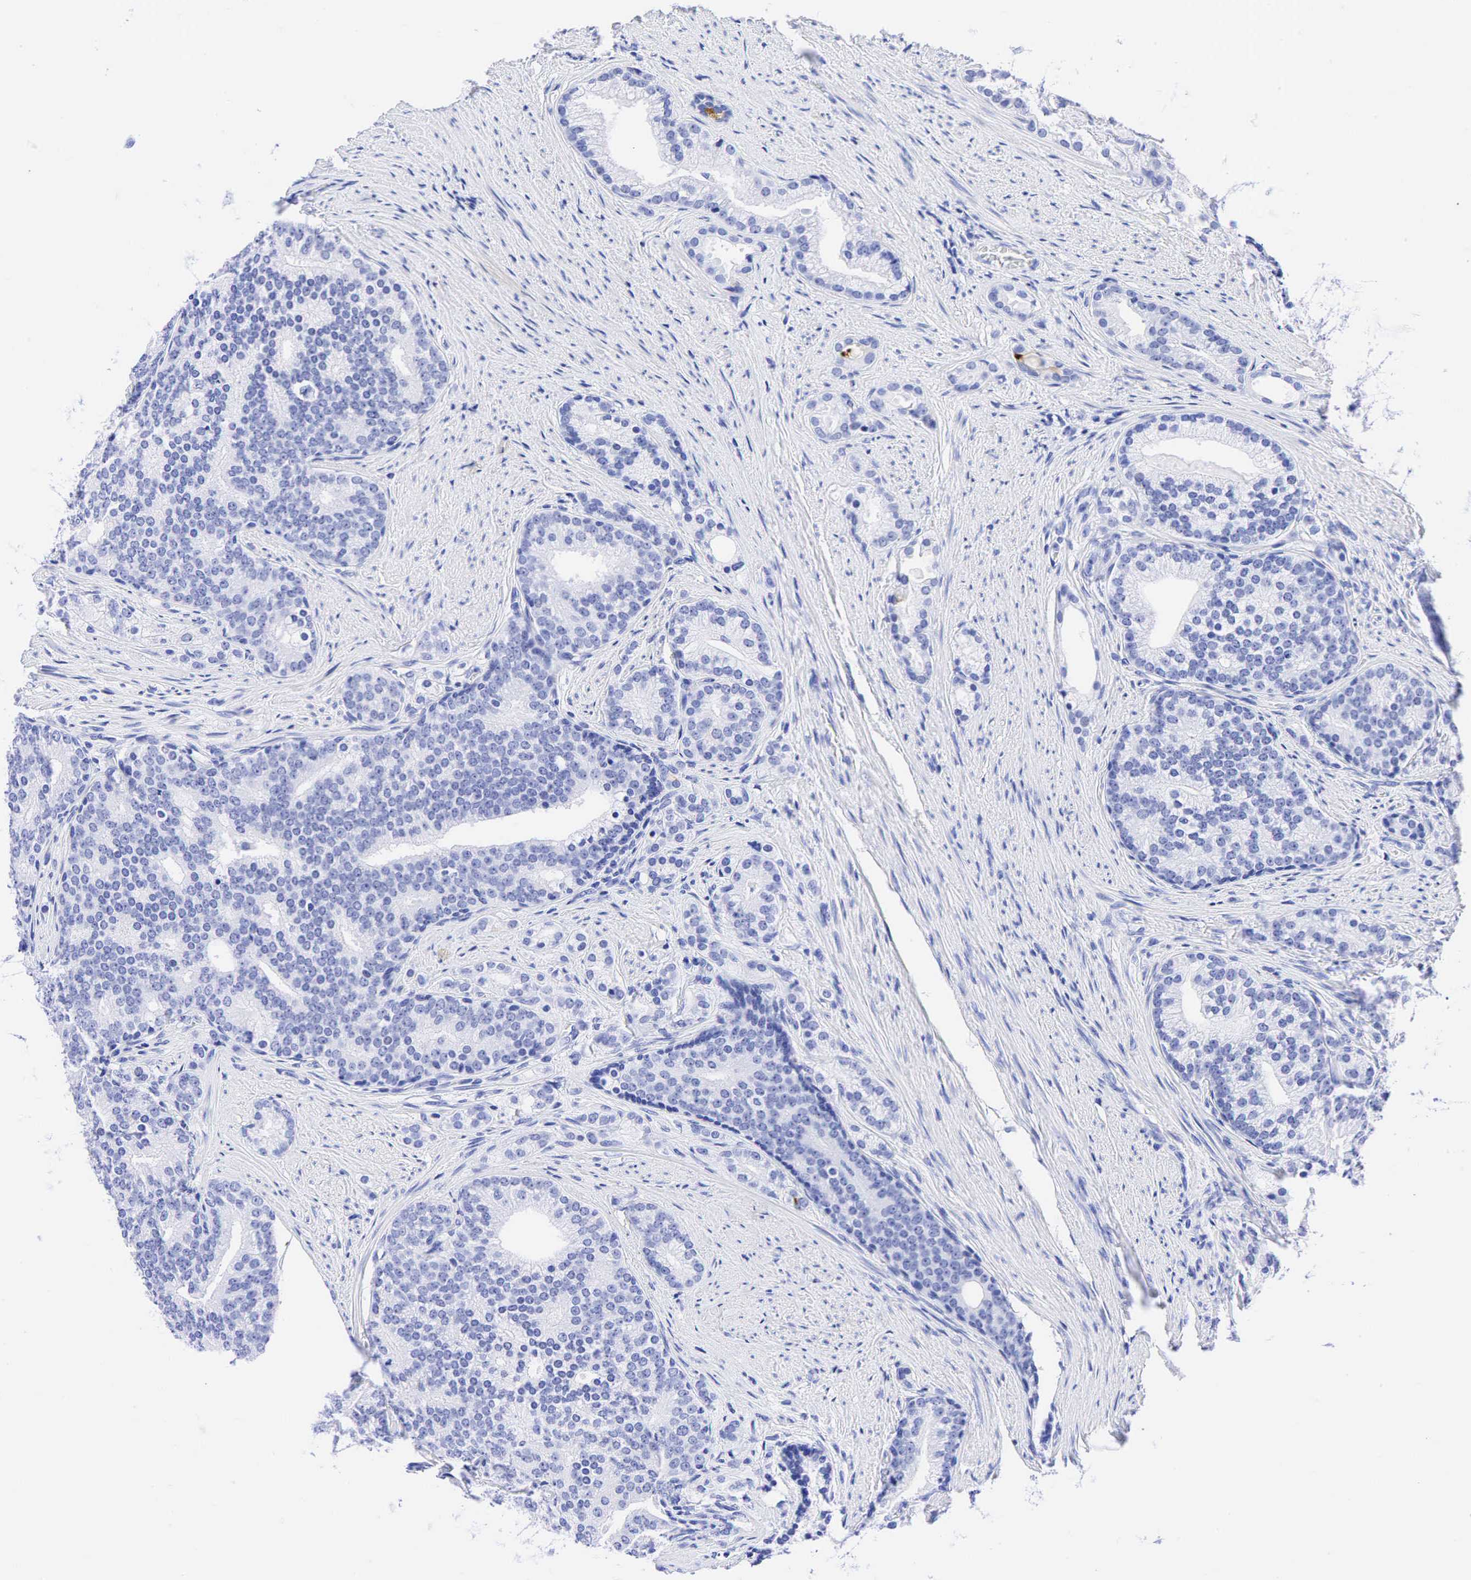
{"staining": {"intensity": "negative", "quantity": "none", "location": "none"}, "tissue": "prostate cancer", "cell_type": "Tumor cells", "image_type": "cancer", "snomed": [{"axis": "morphology", "description": "Adenocarcinoma, Low grade"}, {"axis": "topography", "description": "Prostate"}], "caption": "A micrograph of human prostate low-grade adenocarcinoma is negative for staining in tumor cells. The staining was performed using DAB to visualize the protein expression in brown, while the nuclei were stained in blue with hematoxylin (Magnification: 20x).", "gene": "CEACAM5", "patient": {"sex": "male", "age": 71}}